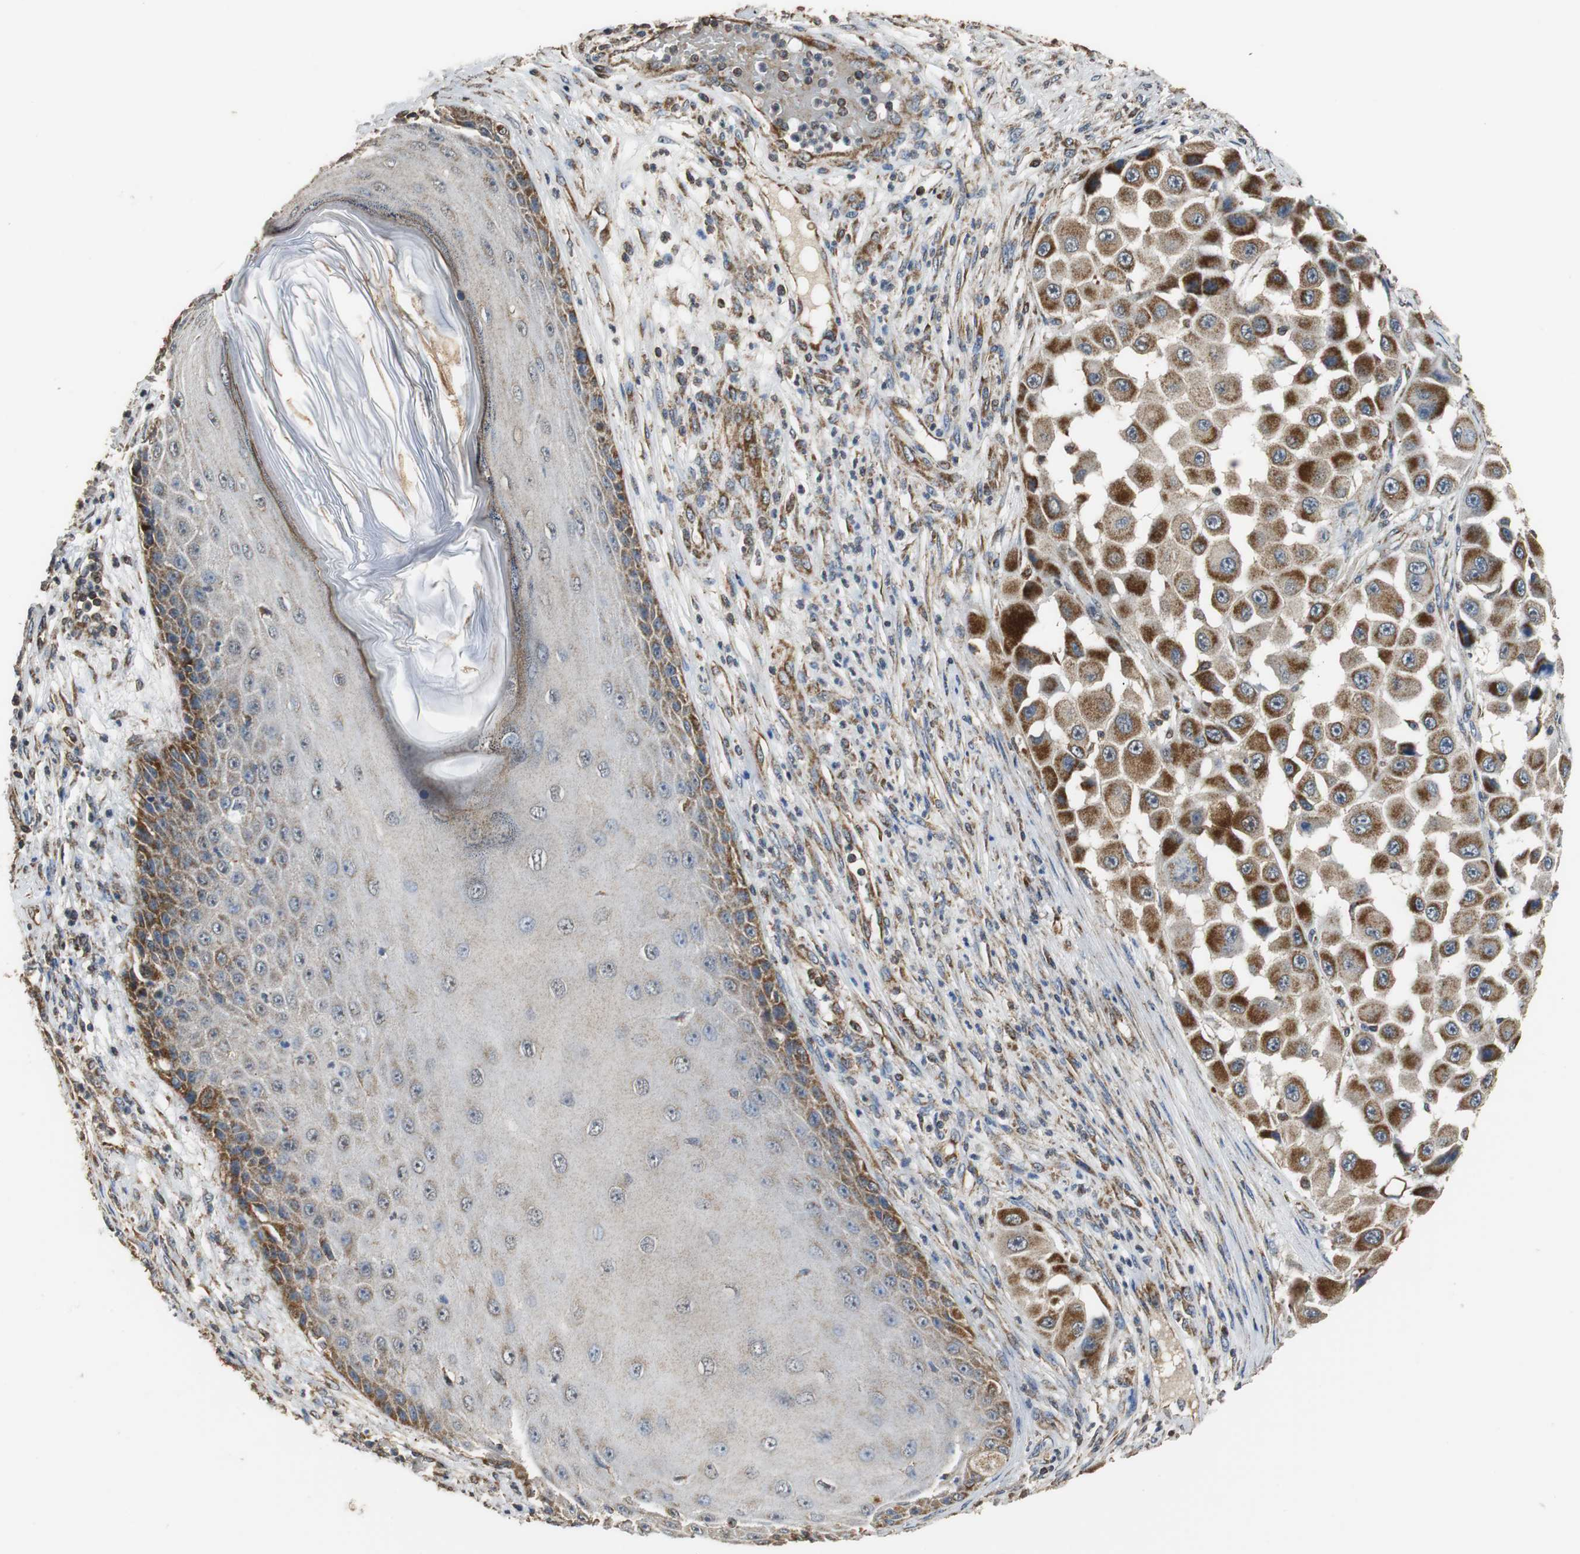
{"staining": {"intensity": "moderate", "quantity": "25%-75%", "location": "cytoplasmic/membranous"}, "tissue": "melanoma", "cell_type": "Tumor cells", "image_type": "cancer", "snomed": [{"axis": "morphology", "description": "Malignant melanoma, NOS"}, {"axis": "topography", "description": "Skin"}], "caption": "Malignant melanoma stained with a brown dye shows moderate cytoplasmic/membranous positive staining in approximately 25%-75% of tumor cells.", "gene": "NNT", "patient": {"sex": "female", "age": 81}}